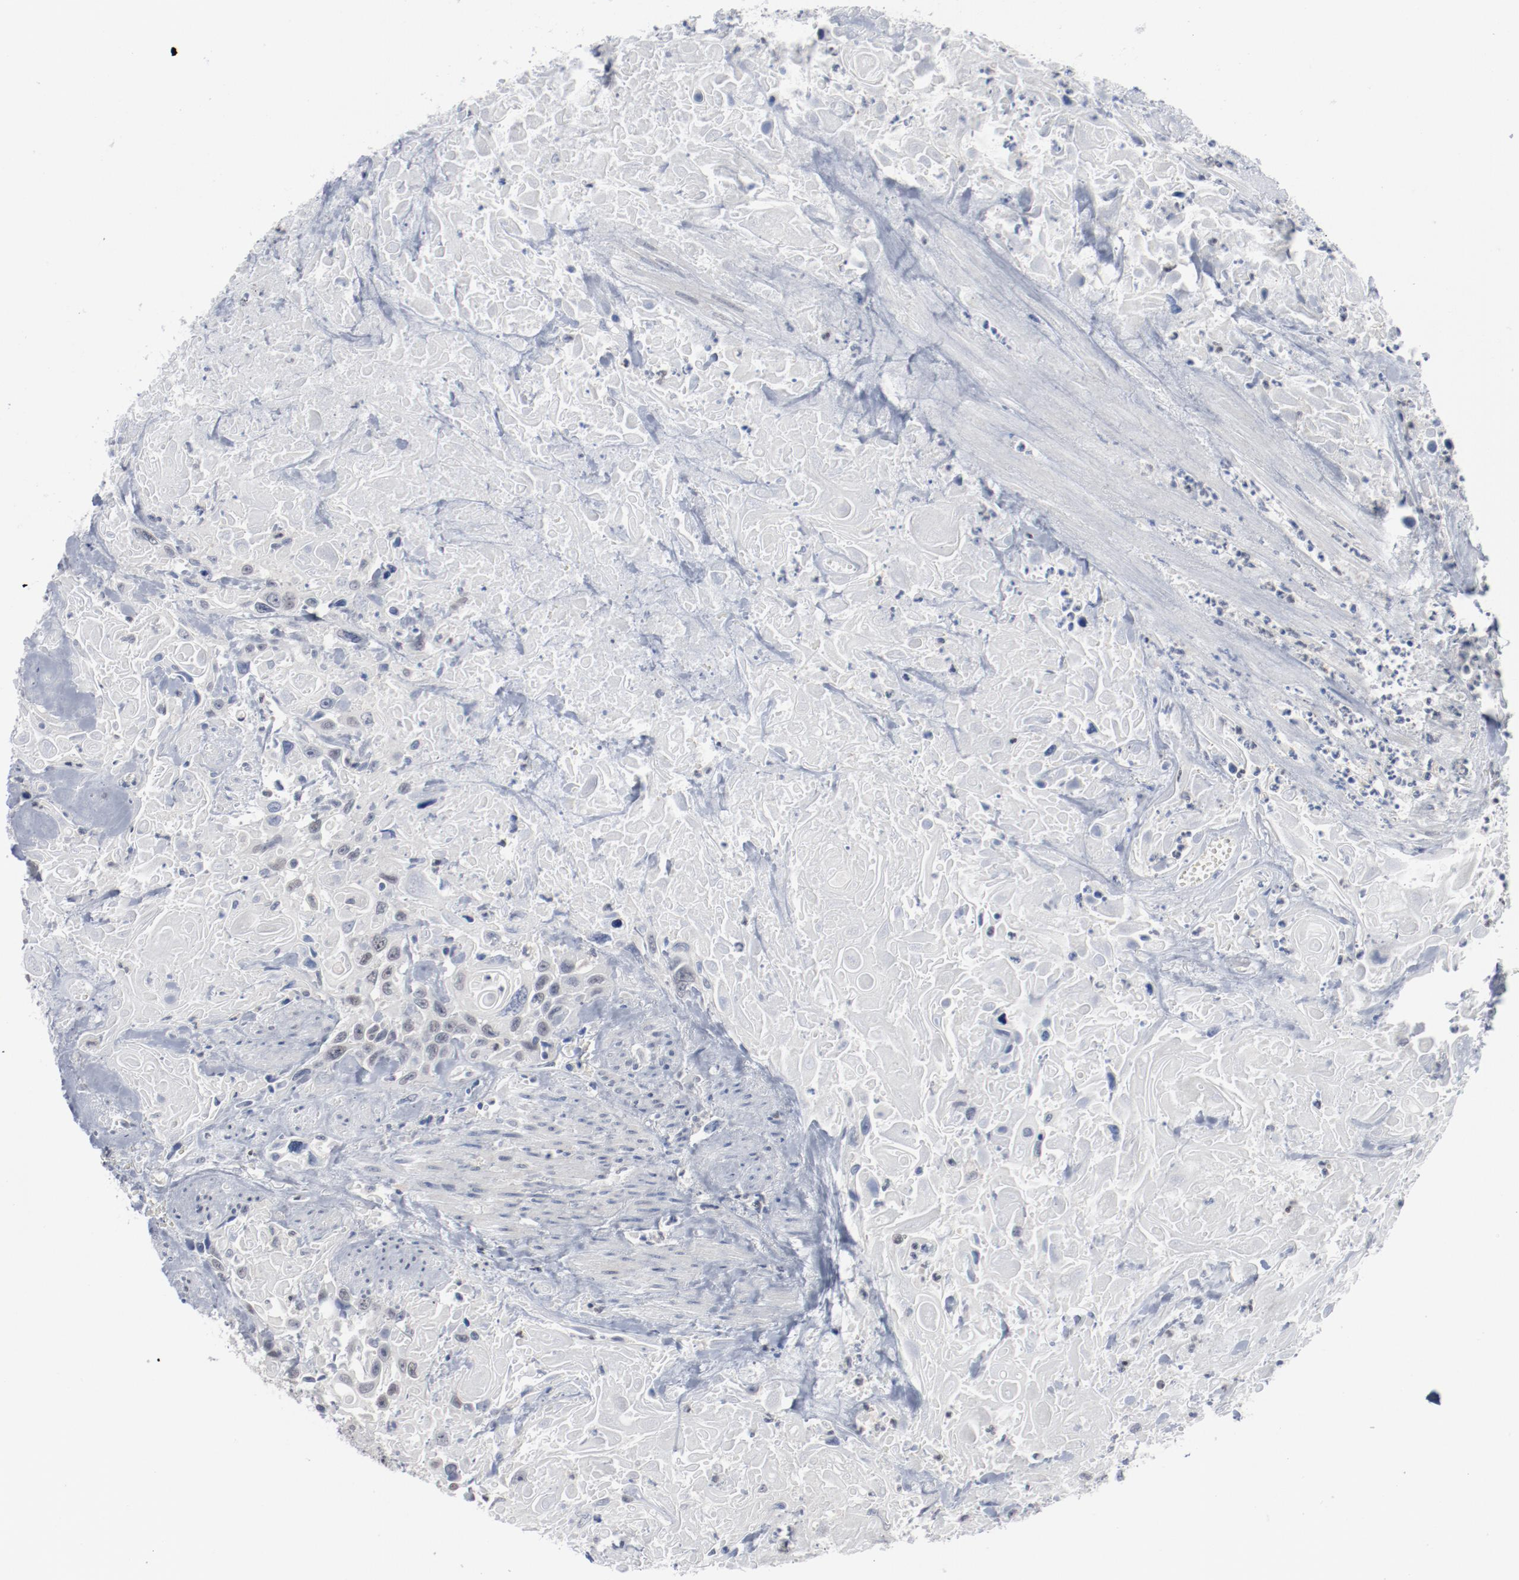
{"staining": {"intensity": "negative", "quantity": "none", "location": "none"}, "tissue": "urothelial cancer", "cell_type": "Tumor cells", "image_type": "cancer", "snomed": [{"axis": "morphology", "description": "Urothelial carcinoma, High grade"}, {"axis": "topography", "description": "Urinary bladder"}], "caption": "A micrograph of human urothelial carcinoma (high-grade) is negative for staining in tumor cells.", "gene": "FOXN2", "patient": {"sex": "female", "age": 84}}